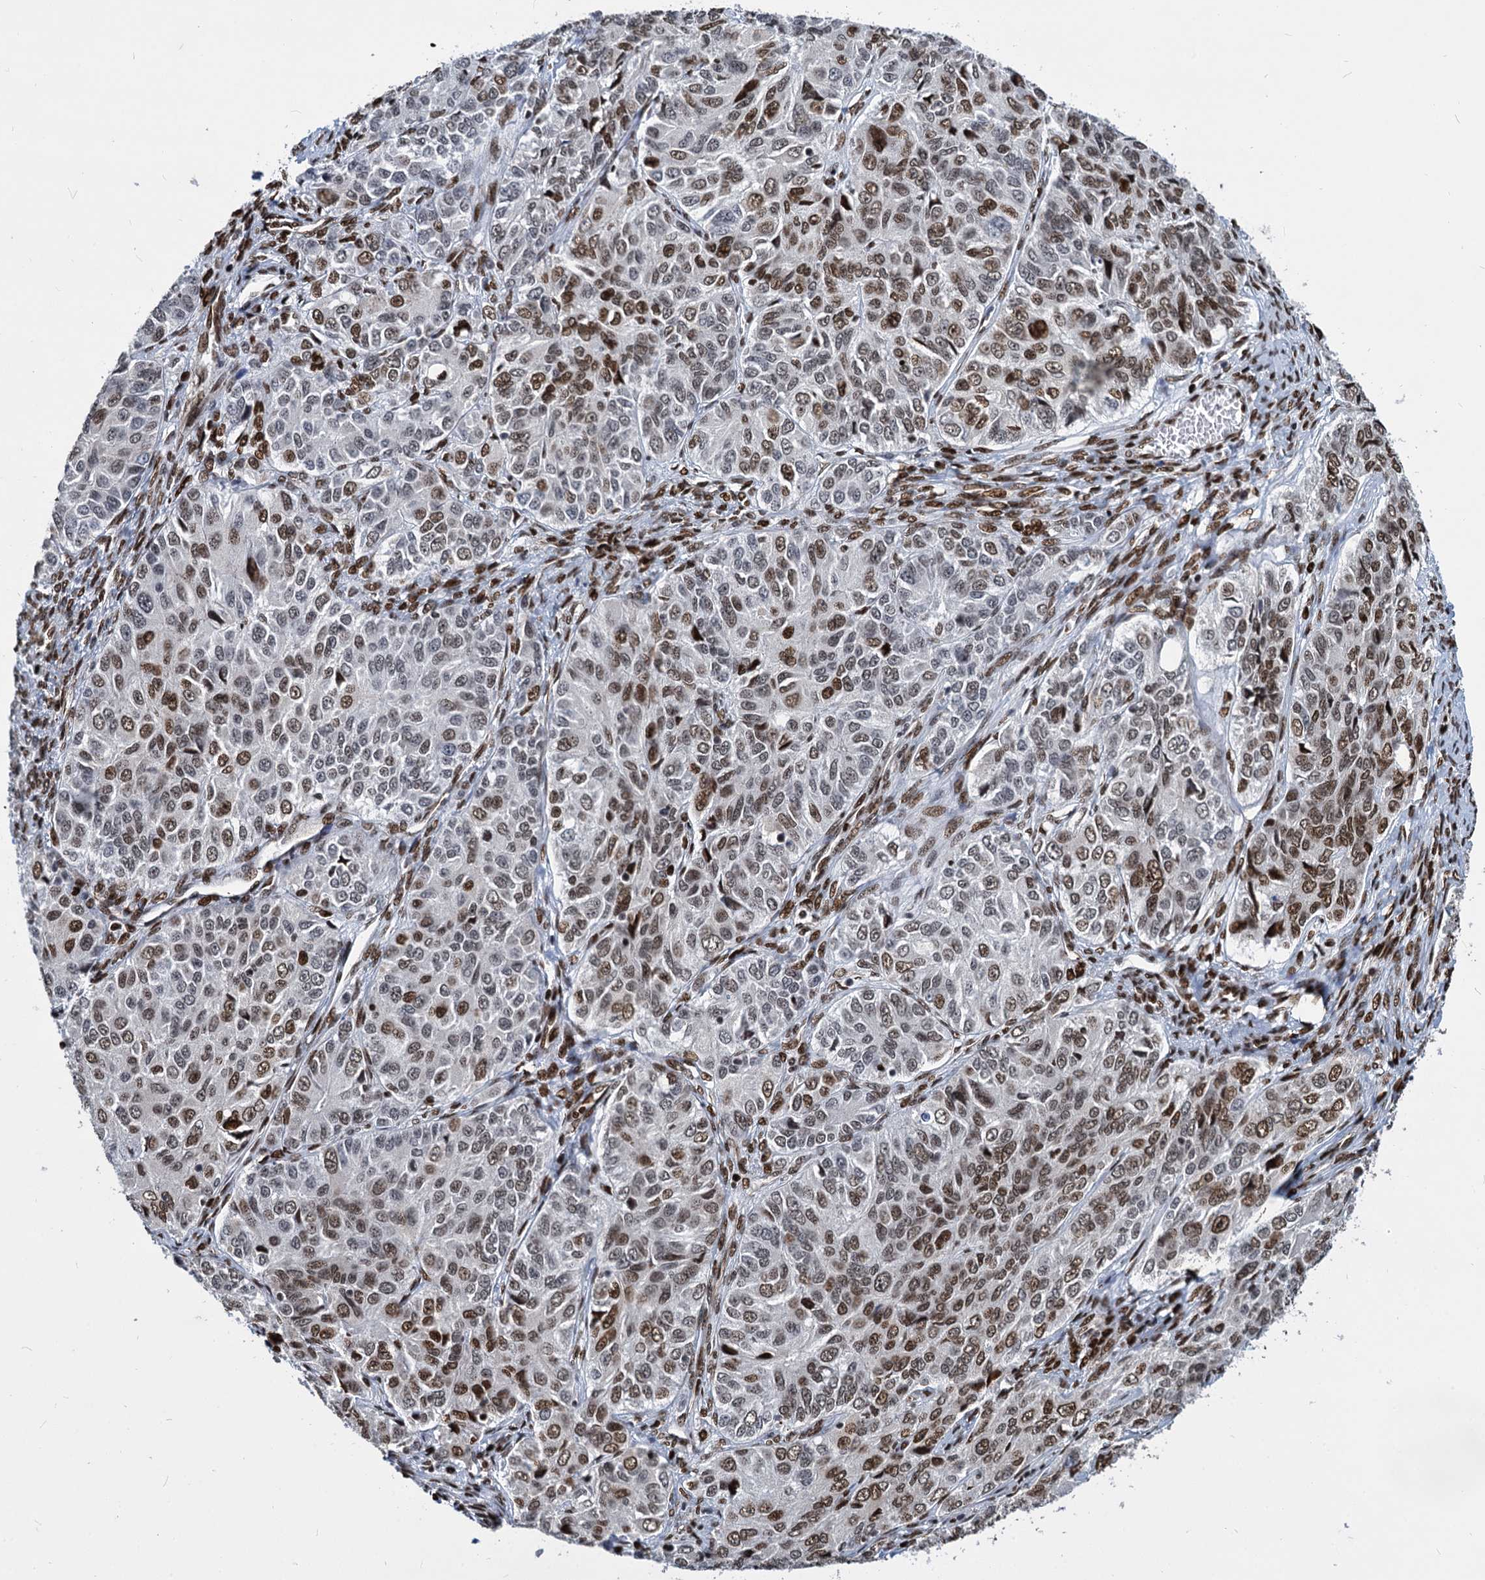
{"staining": {"intensity": "moderate", "quantity": ">75%", "location": "nuclear"}, "tissue": "ovarian cancer", "cell_type": "Tumor cells", "image_type": "cancer", "snomed": [{"axis": "morphology", "description": "Carcinoma, endometroid"}, {"axis": "topography", "description": "Ovary"}], "caption": "Immunohistochemistry (IHC) histopathology image of neoplastic tissue: ovarian endometroid carcinoma stained using immunohistochemistry displays medium levels of moderate protein expression localized specifically in the nuclear of tumor cells, appearing as a nuclear brown color.", "gene": "MECP2", "patient": {"sex": "female", "age": 51}}